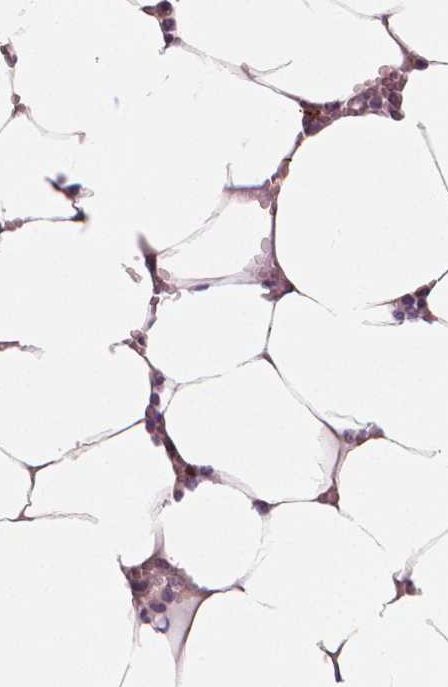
{"staining": {"intensity": "moderate", "quantity": "25%-75%", "location": "cytoplasmic/membranous,nuclear"}, "tissue": "bone marrow", "cell_type": "Hematopoietic cells", "image_type": "normal", "snomed": [{"axis": "morphology", "description": "Normal tissue, NOS"}, {"axis": "topography", "description": "Bone marrow"}], "caption": "Bone marrow was stained to show a protein in brown. There is medium levels of moderate cytoplasmic/membranous,nuclear expression in approximately 25%-75% of hematopoietic cells. Ihc stains the protein of interest in brown and the nuclei are stained blue.", "gene": "RNASE7", "patient": {"sex": "female", "age": 52}}